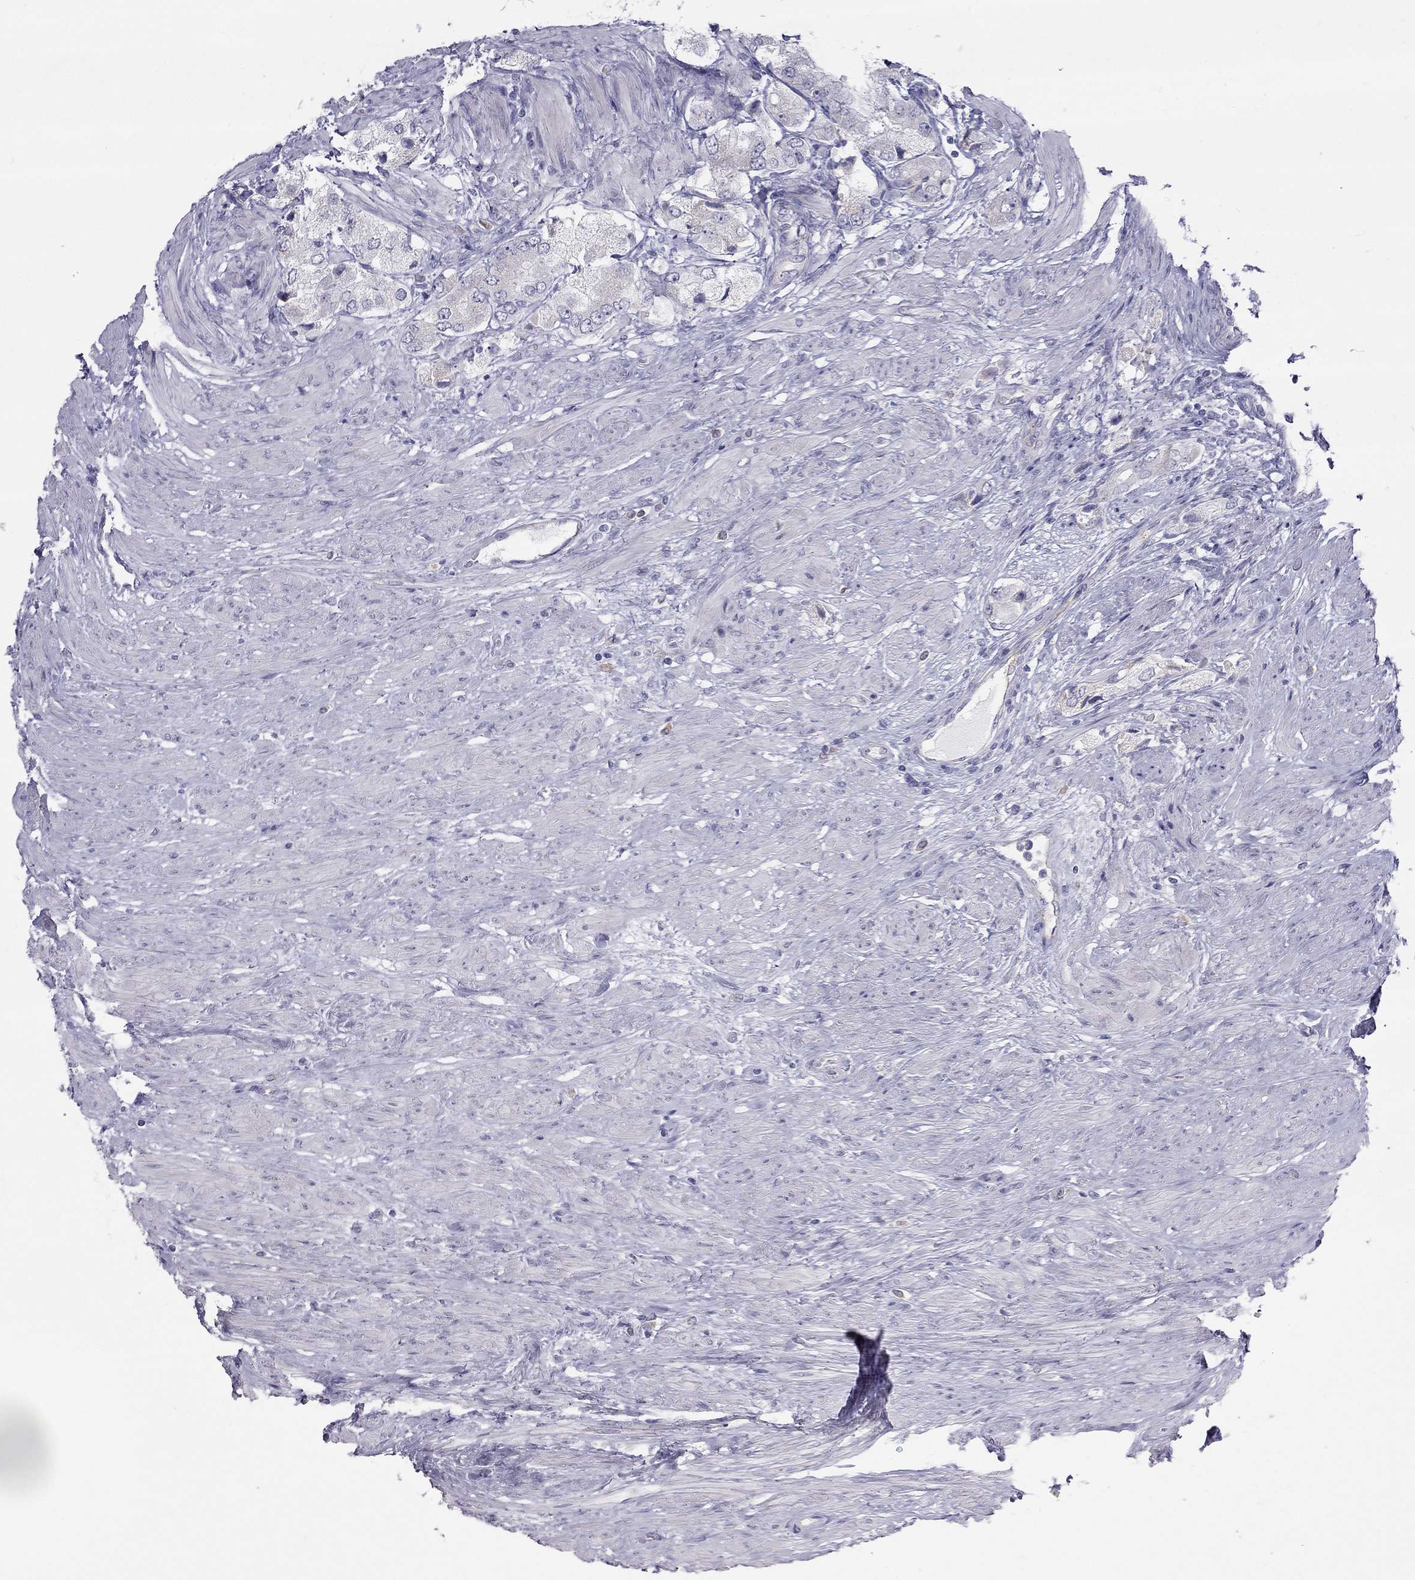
{"staining": {"intensity": "negative", "quantity": "none", "location": "none"}, "tissue": "prostate cancer", "cell_type": "Tumor cells", "image_type": "cancer", "snomed": [{"axis": "morphology", "description": "Adenocarcinoma, Low grade"}, {"axis": "topography", "description": "Prostate"}], "caption": "A histopathology image of human prostate cancer is negative for staining in tumor cells.", "gene": "TDRD6", "patient": {"sex": "male", "age": 69}}